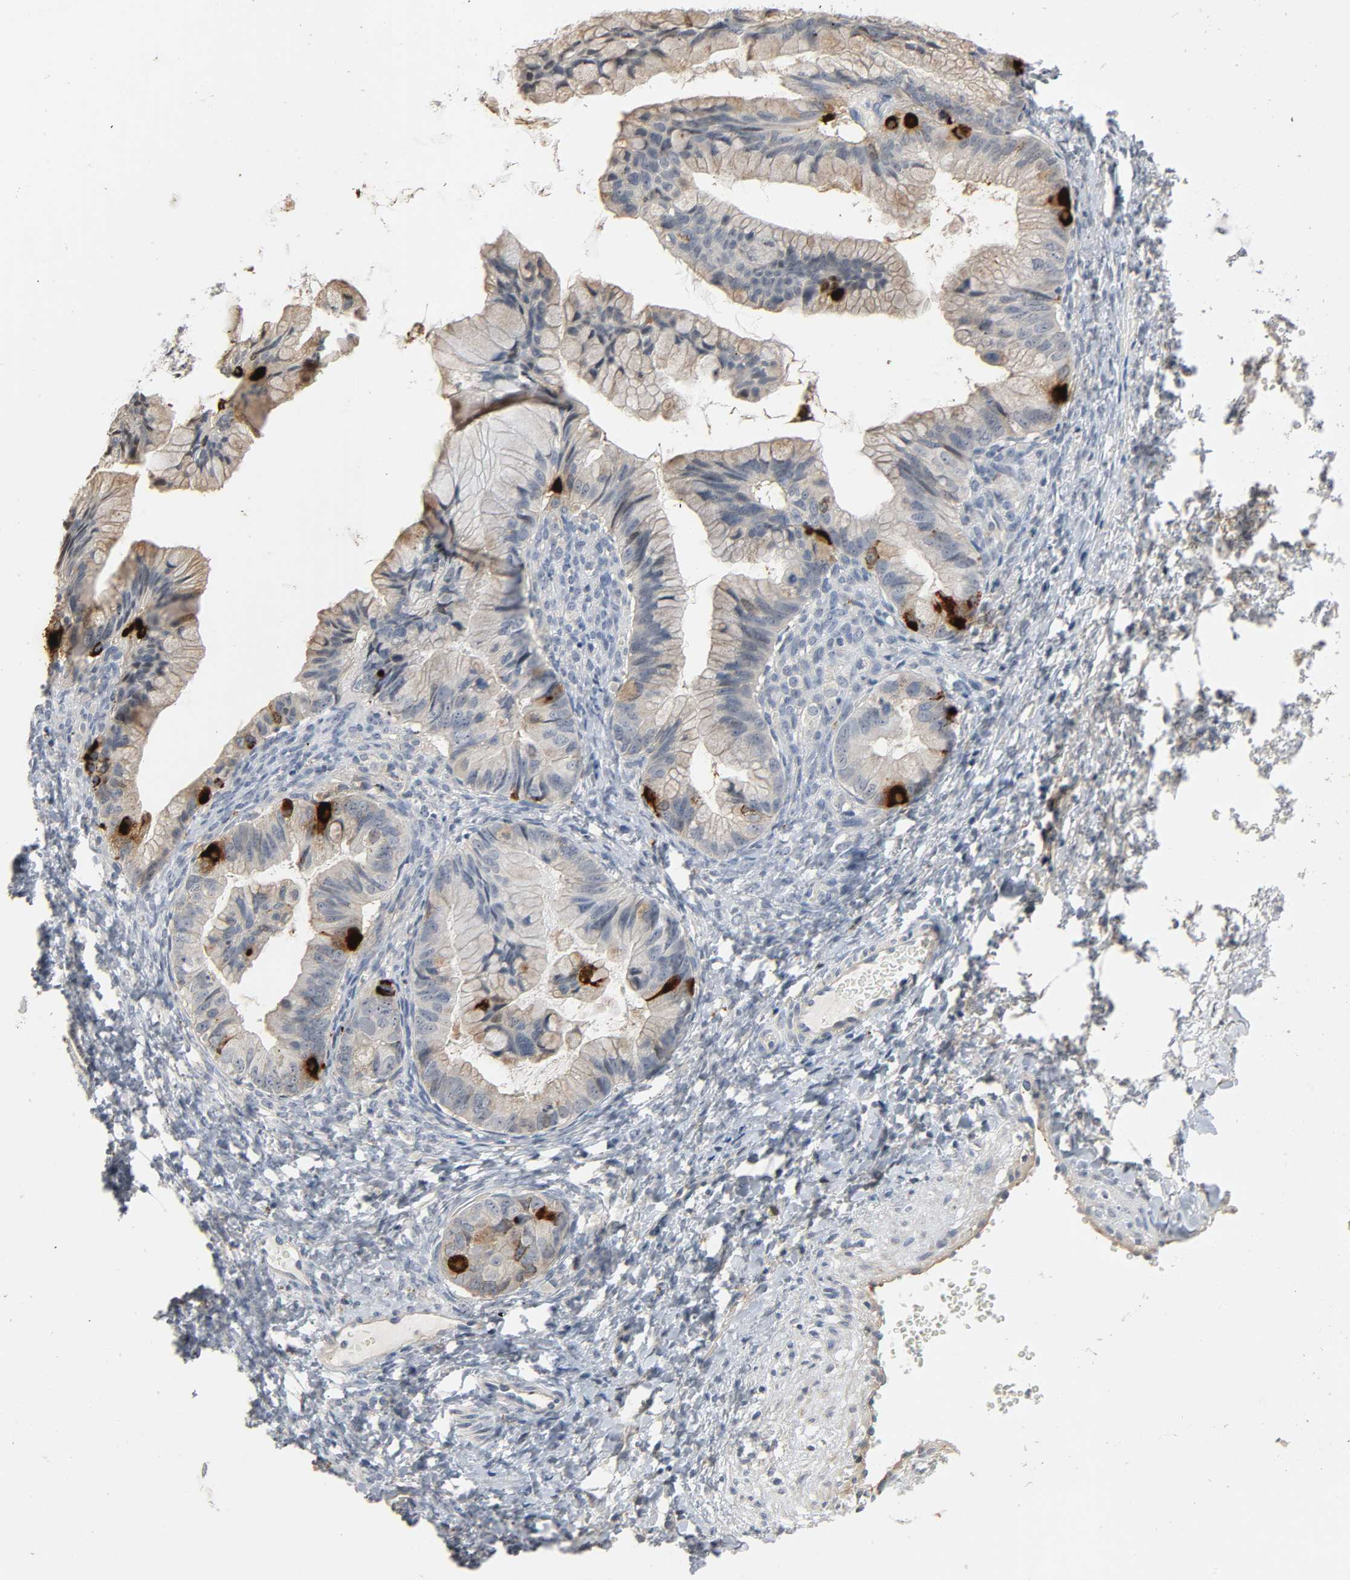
{"staining": {"intensity": "strong", "quantity": "<25%", "location": "cytoplasmic/membranous"}, "tissue": "ovarian cancer", "cell_type": "Tumor cells", "image_type": "cancer", "snomed": [{"axis": "morphology", "description": "Cystadenocarcinoma, mucinous, NOS"}, {"axis": "topography", "description": "Ovary"}], "caption": "This micrograph shows immunohistochemistry (IHC) staining of ovarian mucinous cystadenocarcinoma, with medium strong cytoplasmic/membranous expression in approximately <25% of tumor cells.", "gene": "CD4", "patient": {"sex": "female", "age": 36}}